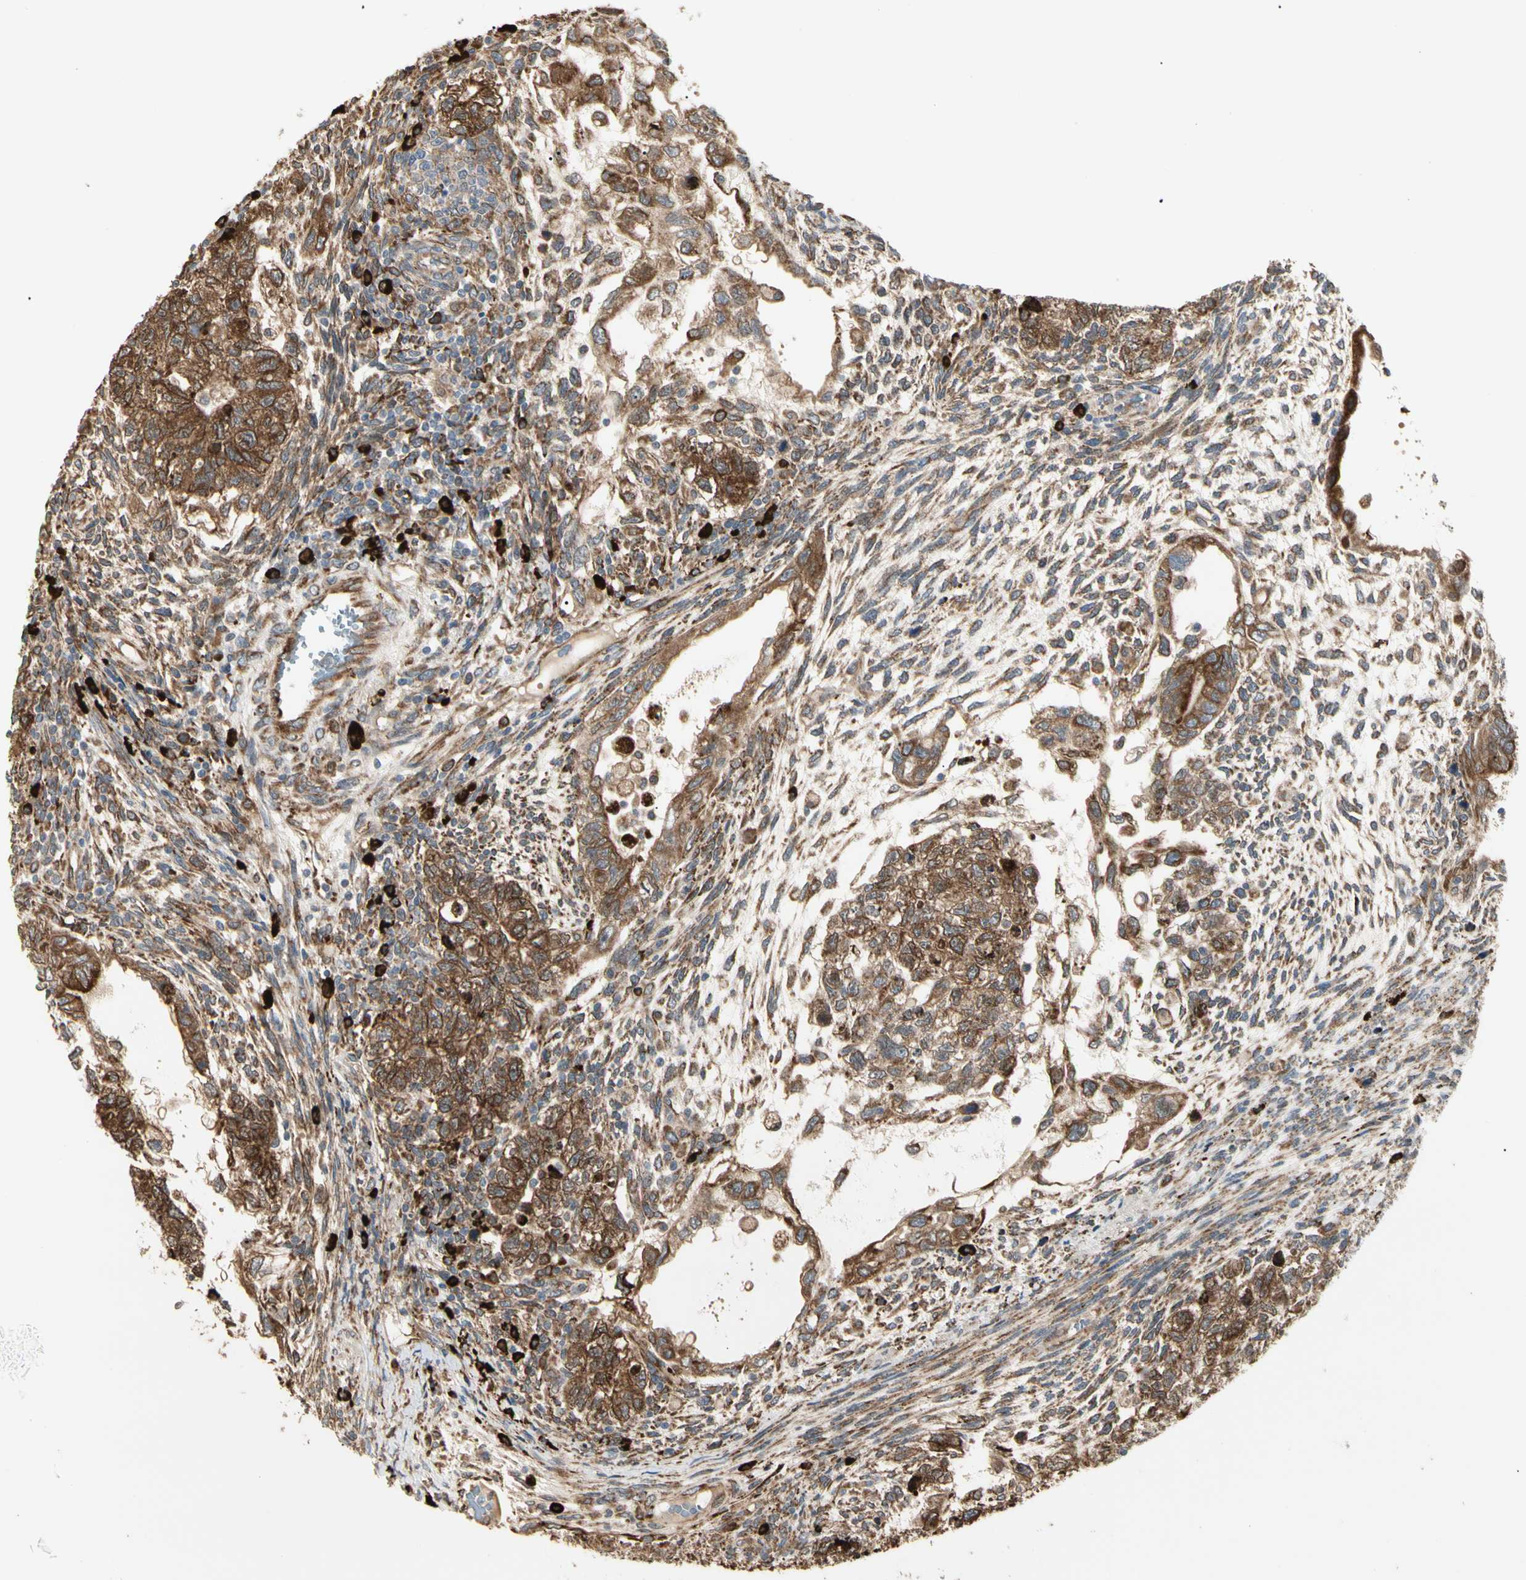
{"staining": {"intensity": "strong", "quantity": ">75%", "location": "cytoplasmic/membranous"}, "tissue": "testis cancer", "cell_type": "Tumor cells", "image_type": "cancer", "snomed": [{"axis": "morphology", "description": "Normal tissue, NOS"}, {"axis": "morphology", "description": "Carcinoma, Embryonal, NOS"}, {"axis": "topography", "description": "Testis"}], "caption": "IHC micrograph of neoplastic tissue: testis cancer stained using IHC demonstrates high levels of strong protein expression localized specifically in the cytoplasmic/membranous of tumor cells, appearing as a cytoplasmic/membranous brown color.", "gene": "HSP90B1", "patient": {"sex": "male", "age": 36}}